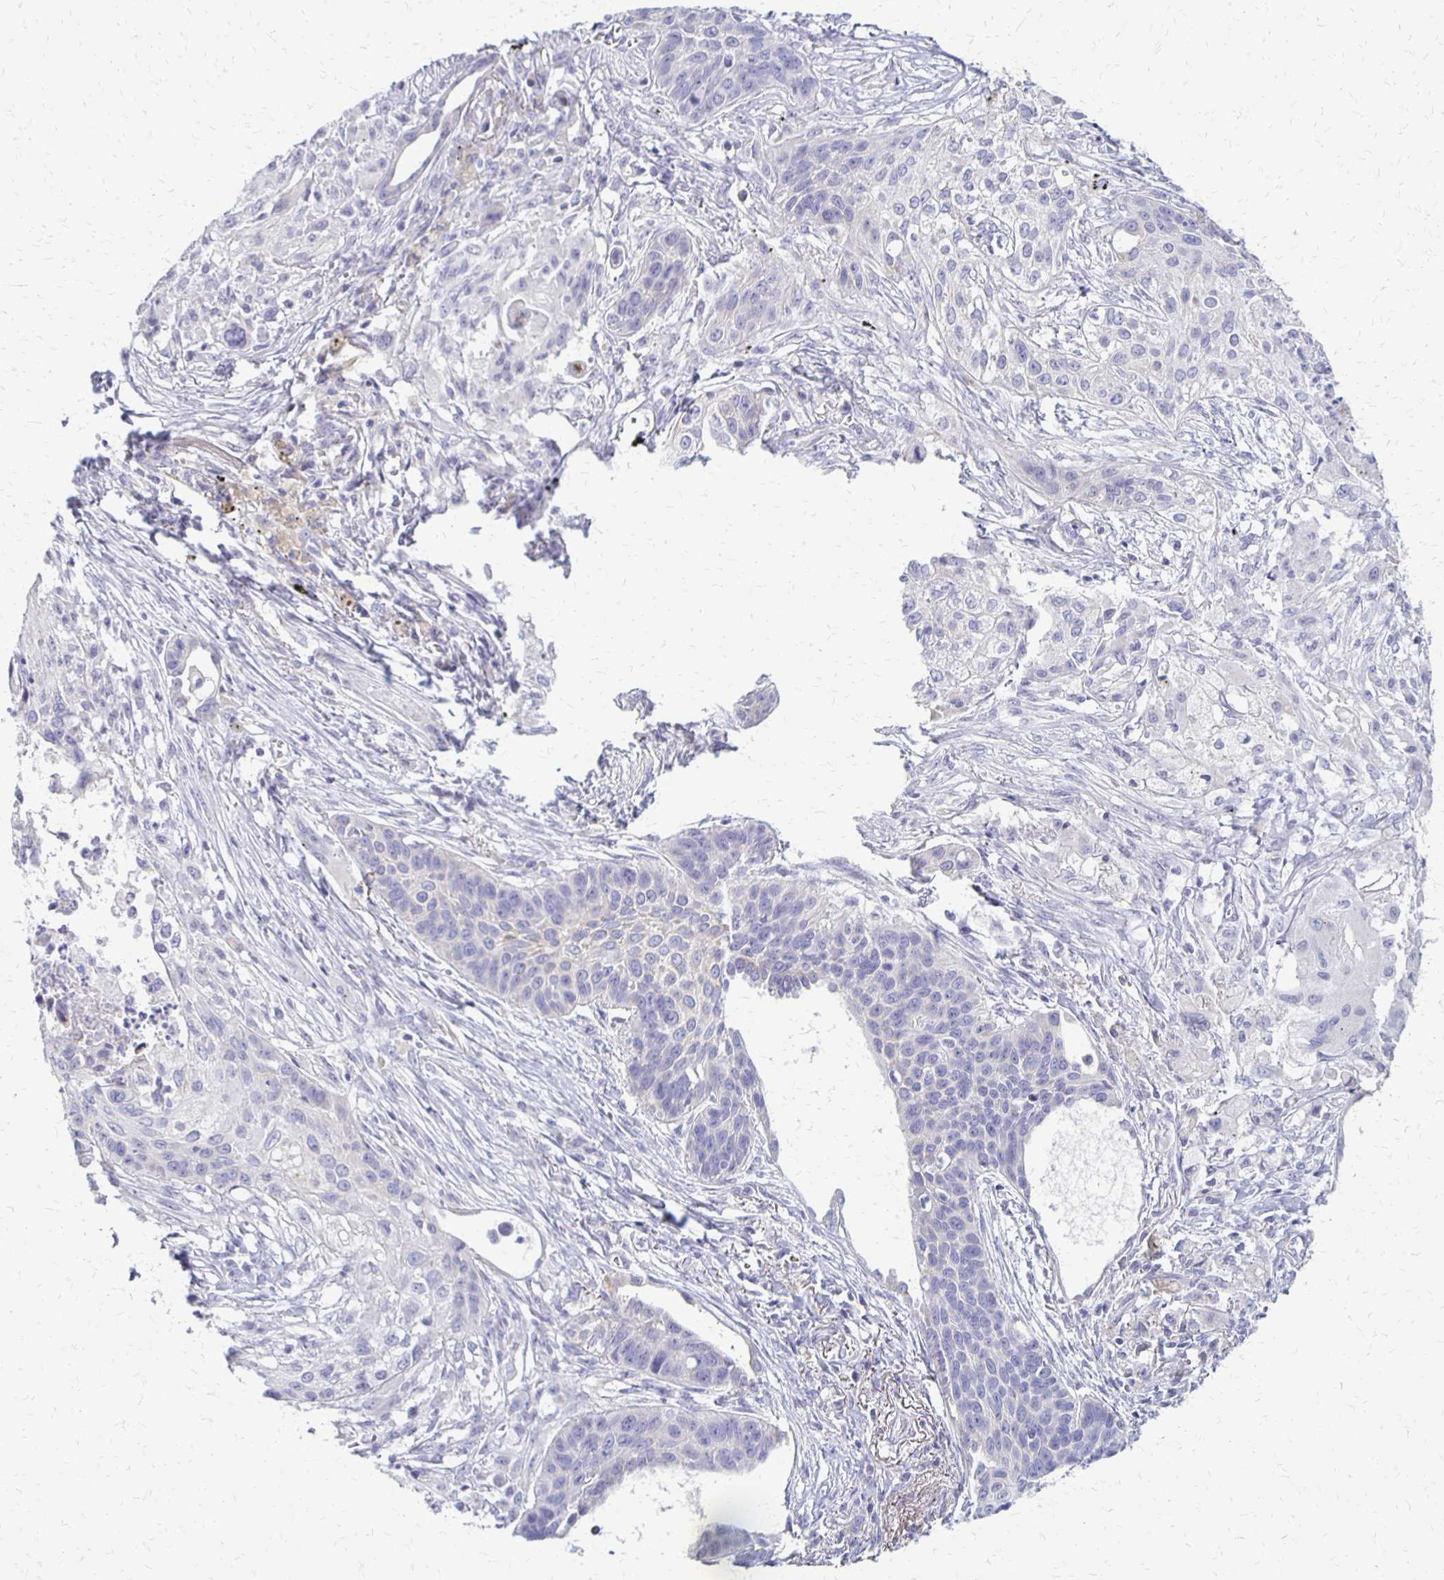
{"staining": {"intensity": "negative", "quantity": "none", "location": "none"}, "tissue": "lung cancer", "cell_type": "Tumor cells", "image_type": "cancer", "snomed": [{"axis": "morphology", "description": "Squamous cell carcinoma, NOS"}, {"axis": "topography", "description": "Lung"}], "caption": "Immunohistochemical staining of human lung cancer displays no significant expression in tumor cells.", "gene": "RHOC", "patient": {"sex": "male", "age": 71}}